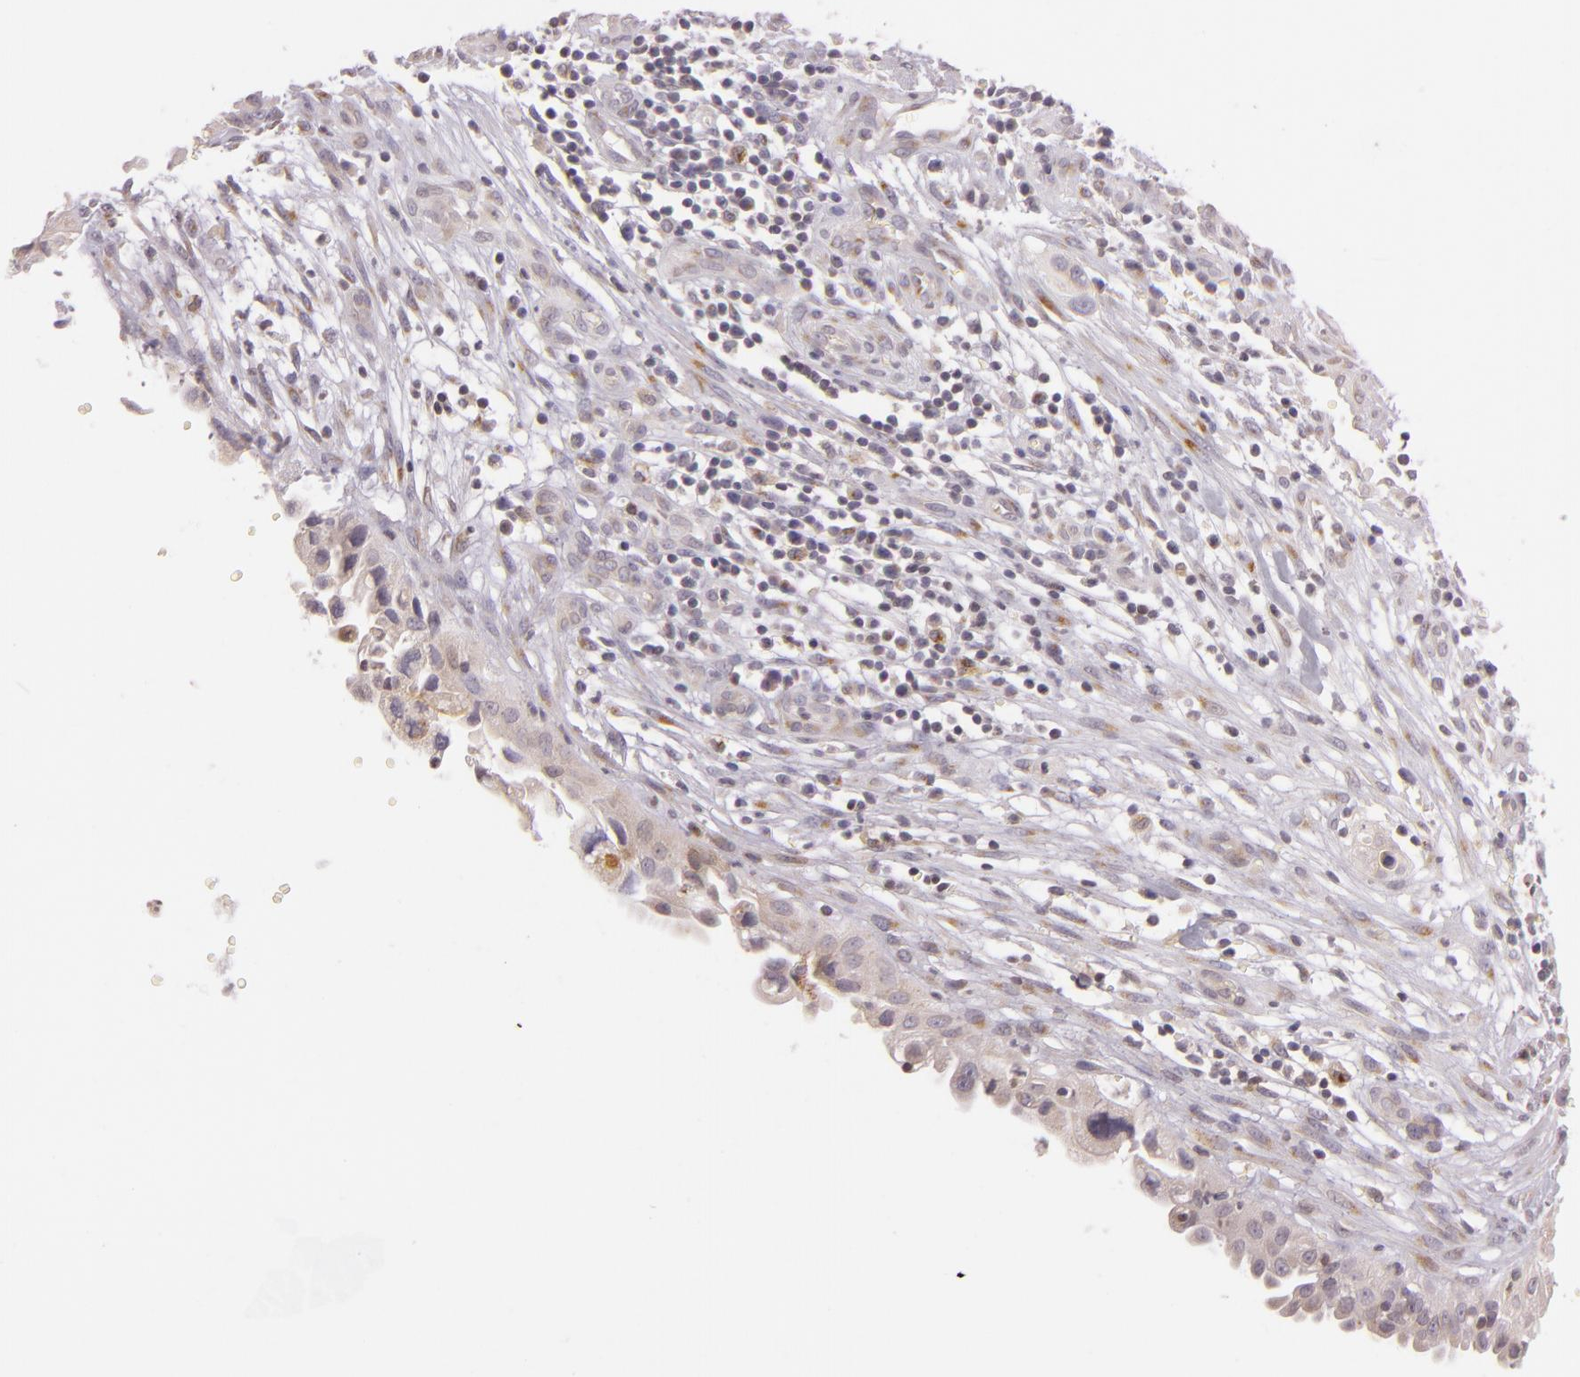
{"staining": {"intensity": "weak", "quantity": ">75%", "location": "cytoplasmic/membranous"}, "tissue": "cervical cancer", "cell_type": "Tumor cells", "image_type": "cancer", "snomed": [{"axis": "morphology", "description": "Normal tissue, NOS"}, {"axis": "morphology", "description": "Squamous cell carcinoma, NOS"}, {"axis": "topography", "description": "Cervix"}], "caption": "Cervical squamous cell carcinoma was stained to show a protein in brown. There is low levels of weak cytoplasmic/membranous expression in approximately >75% of tumor cells.", "gene": "LGMN", "patient": {"sex": "female", "age": 45}}